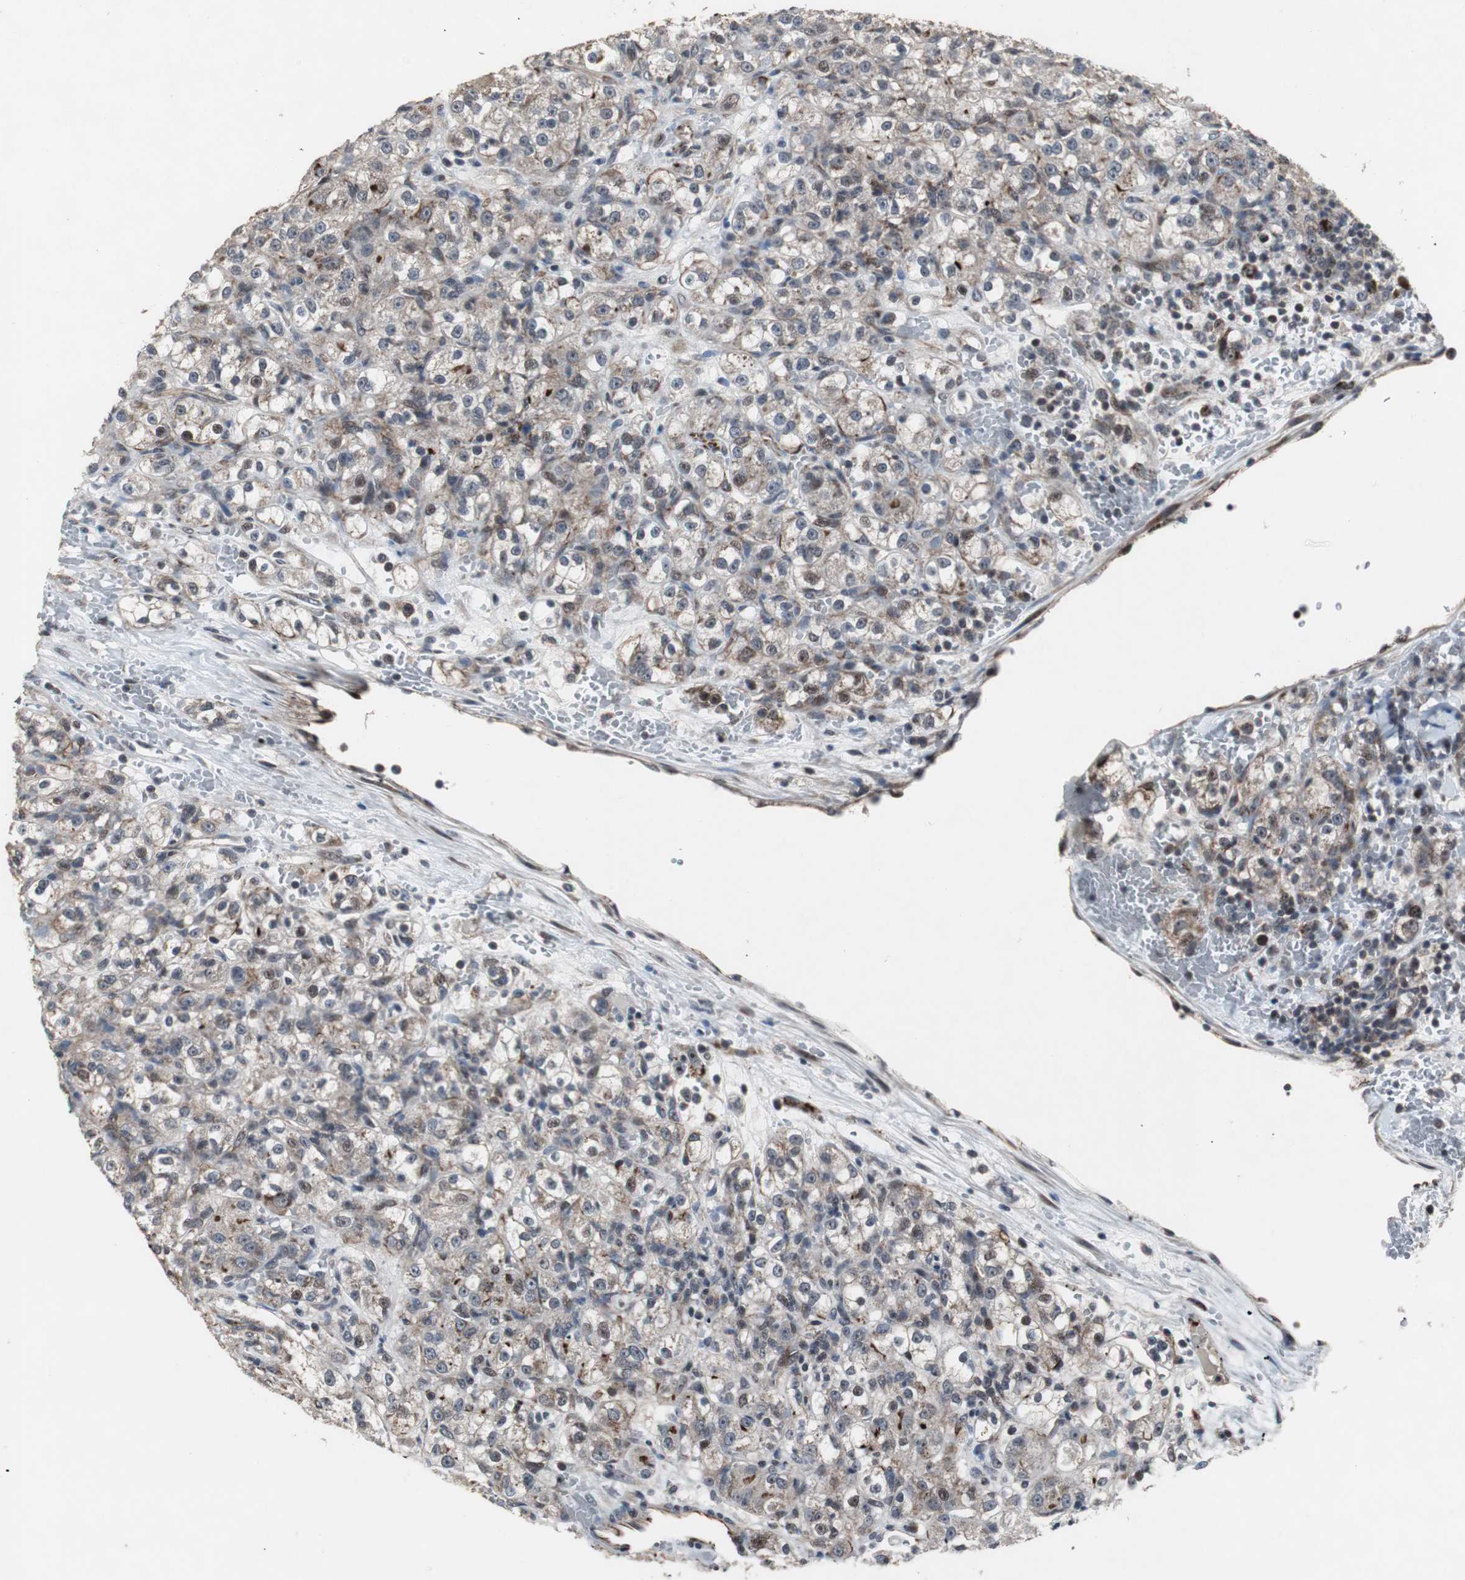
{"staining": {"intensity": "moderate", "quantity": "<25%", "location": "cytoplasmic/membranous,nuclear"}, "tissue": "renal cancer", "cell_type": "Tumor cells", "image_type": "cancer", "snomed": [{"axis": "morphology", "description": "Normal tissue, NOS"}, {"axis": "morphology", "description": "Adenocarcinoma, NOS"}, {"axis": "topography", "description": "Kidney"}], "caption": "IHC micrograph of human renal adenocarcinoma stained for a protein (brown), which reveals low levels of moderate cytoplasmic/membranous and nuclear staining in about <25% of tumor cells.", "gene": "MRPL40", "patient": {"sex": "male", "age": 61}}